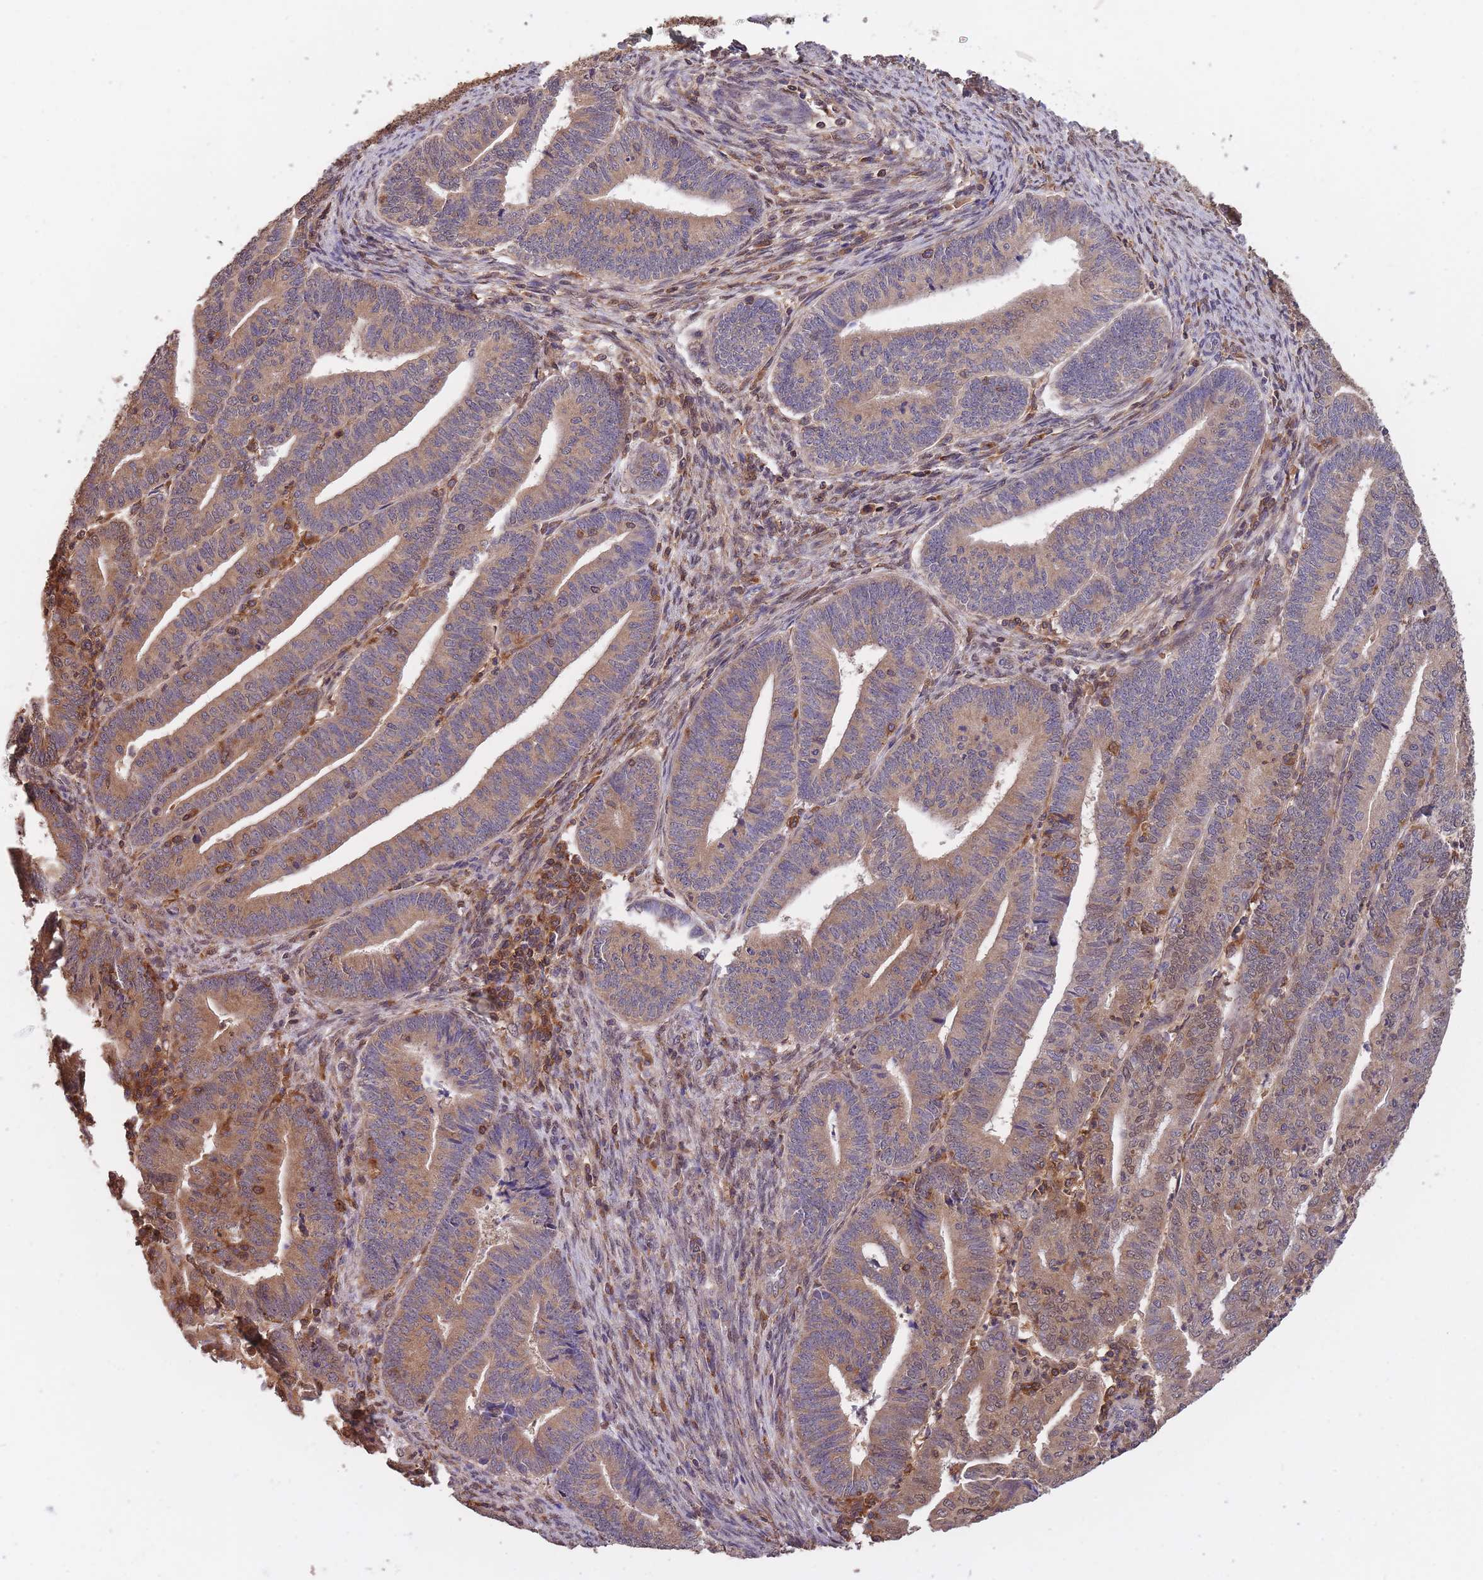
{"staining": {"intensity": "moderate", "quantity": ">75%", "location": "cytoplasmic/membranous"}, "tissue": "endometrial cancer", "cell_type": "Tumor cells", "image_type": "cancer", "snomed": [{"axis": "morphology", "description": "Adenocarcinoma, NOS"}, {"axis": "topography", "description": "Endometrium"}], "caption": "Endometrial cancer (adenocarcinoma) was stained to show a protein in brown. There is medium levels of moderate cytoplasmic/membranous positivity in approximately >75% of tumor cells. (DAB (3,3'-diaminobenzidine) IHC, brown staining for protein, blue staining for nuclei).", "gene": "GMIP", "patient": {"sex": "female", "age": 60}}